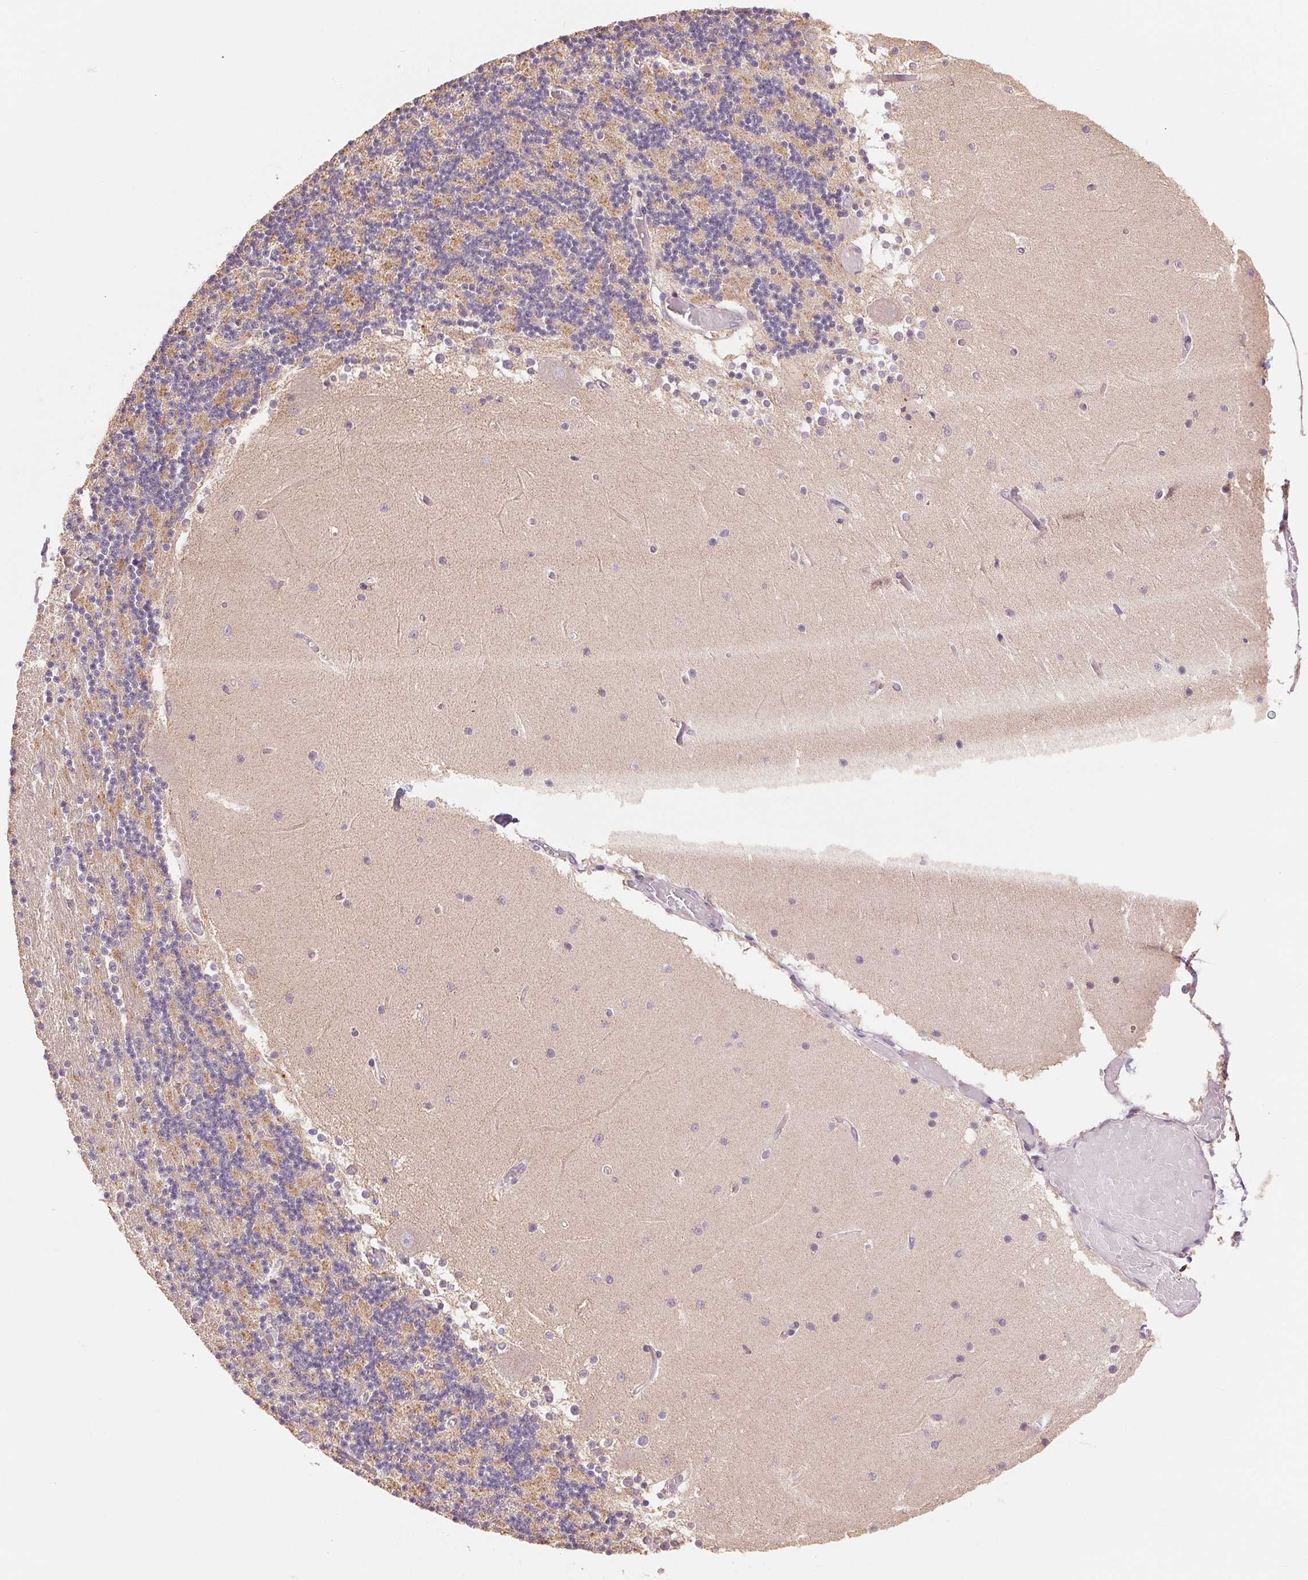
{"staining": {"intensity": "moderate", "quantity": "25%-75%", "location": "cytoplasmic/membranous"}, "tissue": "cerebellum", "cell_type": "Cells in granular layer", "image_type": "normal", "snomed": [{"axis": "morphology", "description": "Normal tissue, NOS"}, {"axis": "topography", "description": "Cerebellum"}], "caption": "Immunohistochemistry (IHC) photomicrograph of unremarkable cerebellum stained for a protein (brown), which shows medium levels of moderate cytoplasmic/membranous expression in approximately 25%-75% of cells in granular layer.", "gene": "DGUOK", "patient": {"sex": "female", "age": 28}}